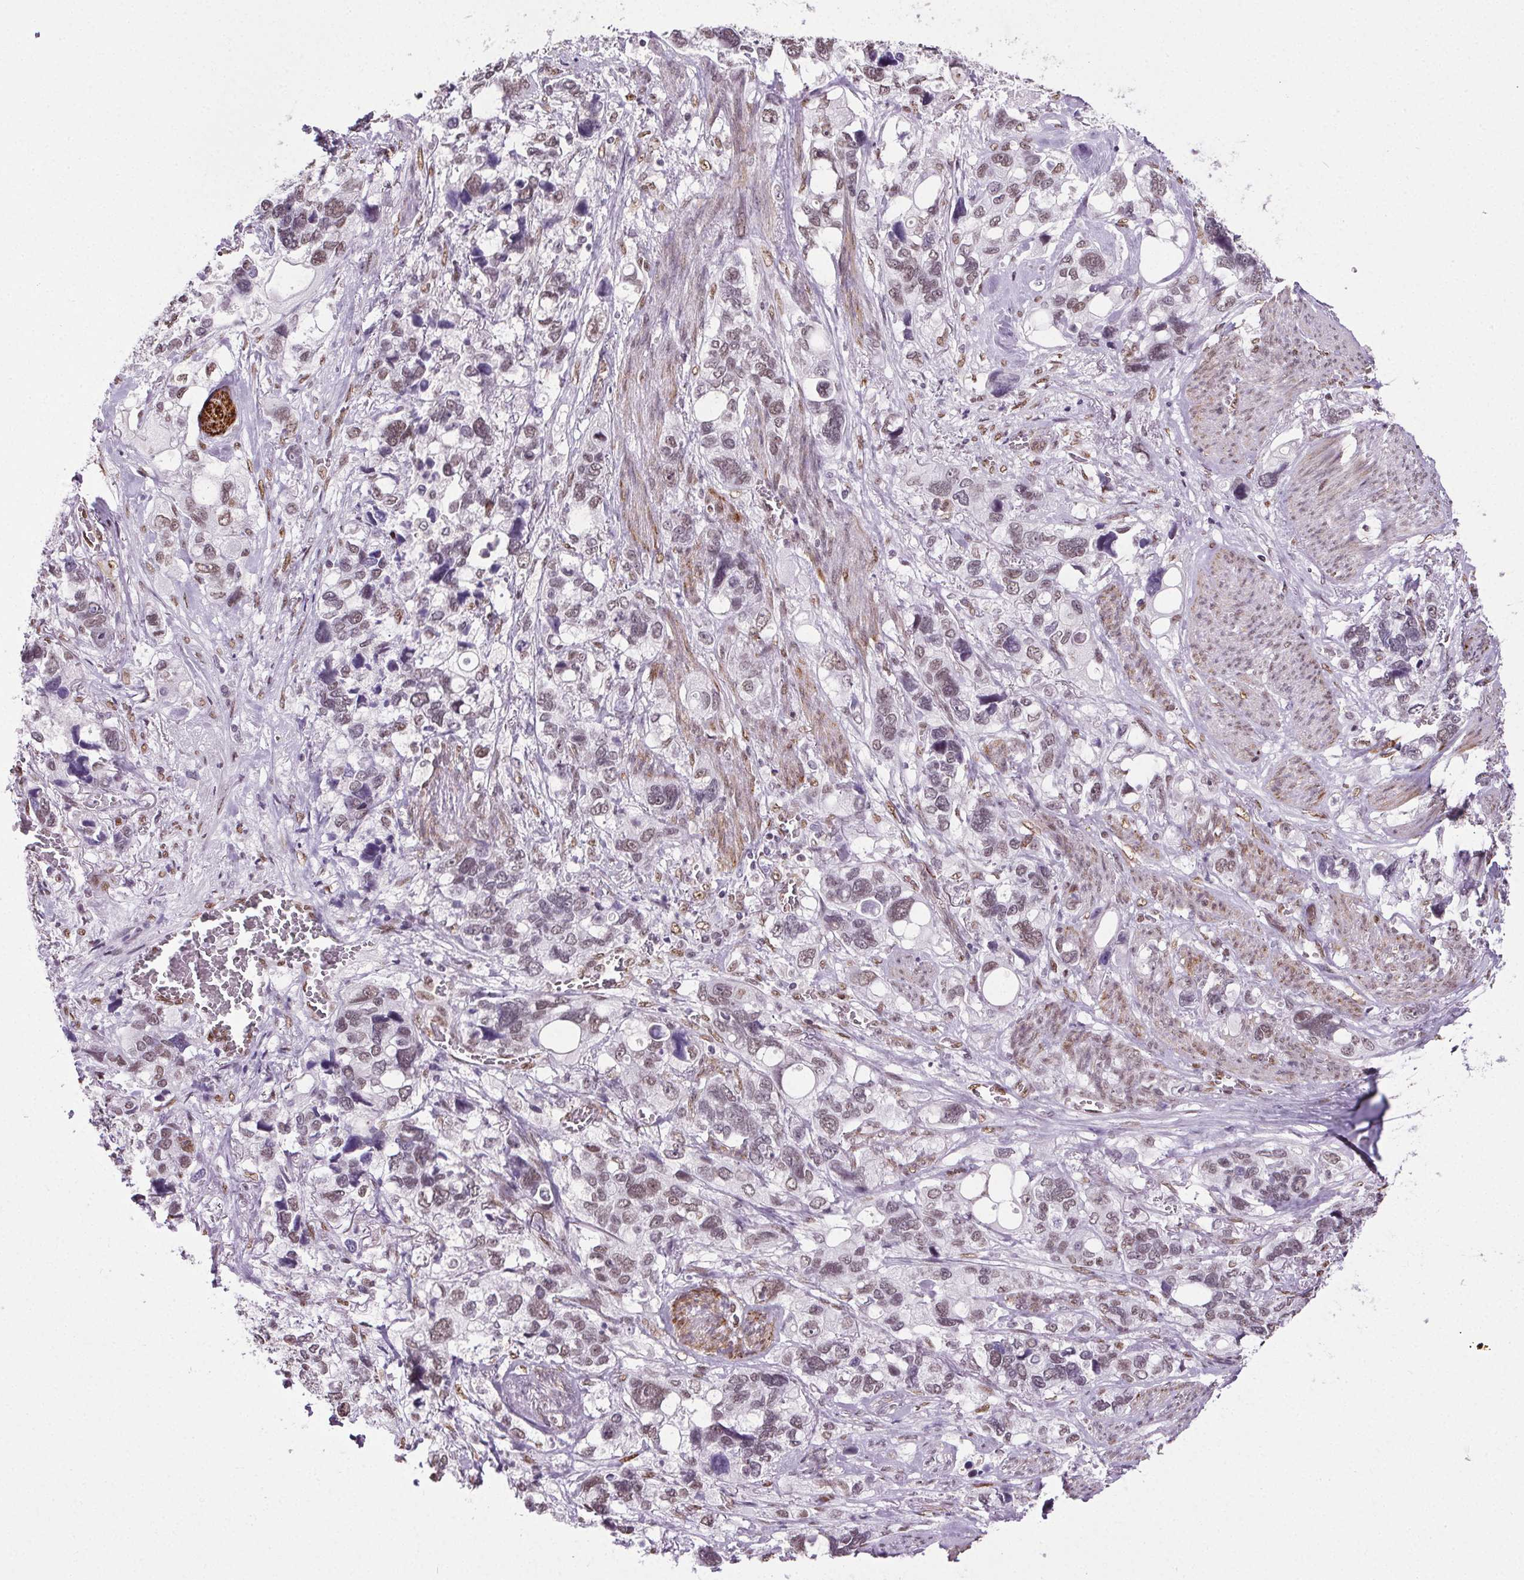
{"staining": {"intensity": "weak", "quantity": "<25%", "location": "nuclear"}, "tissue": "stomach cancer", "cell_type": "Tumor cells", "image_type": "cancer", "snomed": [{"axis": "morphology", "description": "Adenocarcinoma, NOS"}, {"axis": "topography", "description": "Stomach, upper"}], "caption": "Protein analysis of adenocarcinoma (stomach) shows no significant positivity in tumor cells. (Brightfield microscopy of DAB immunohistochemistry at high magnification).", "gene": "GP6", "patient": {"sex": "female", "age": 81}}